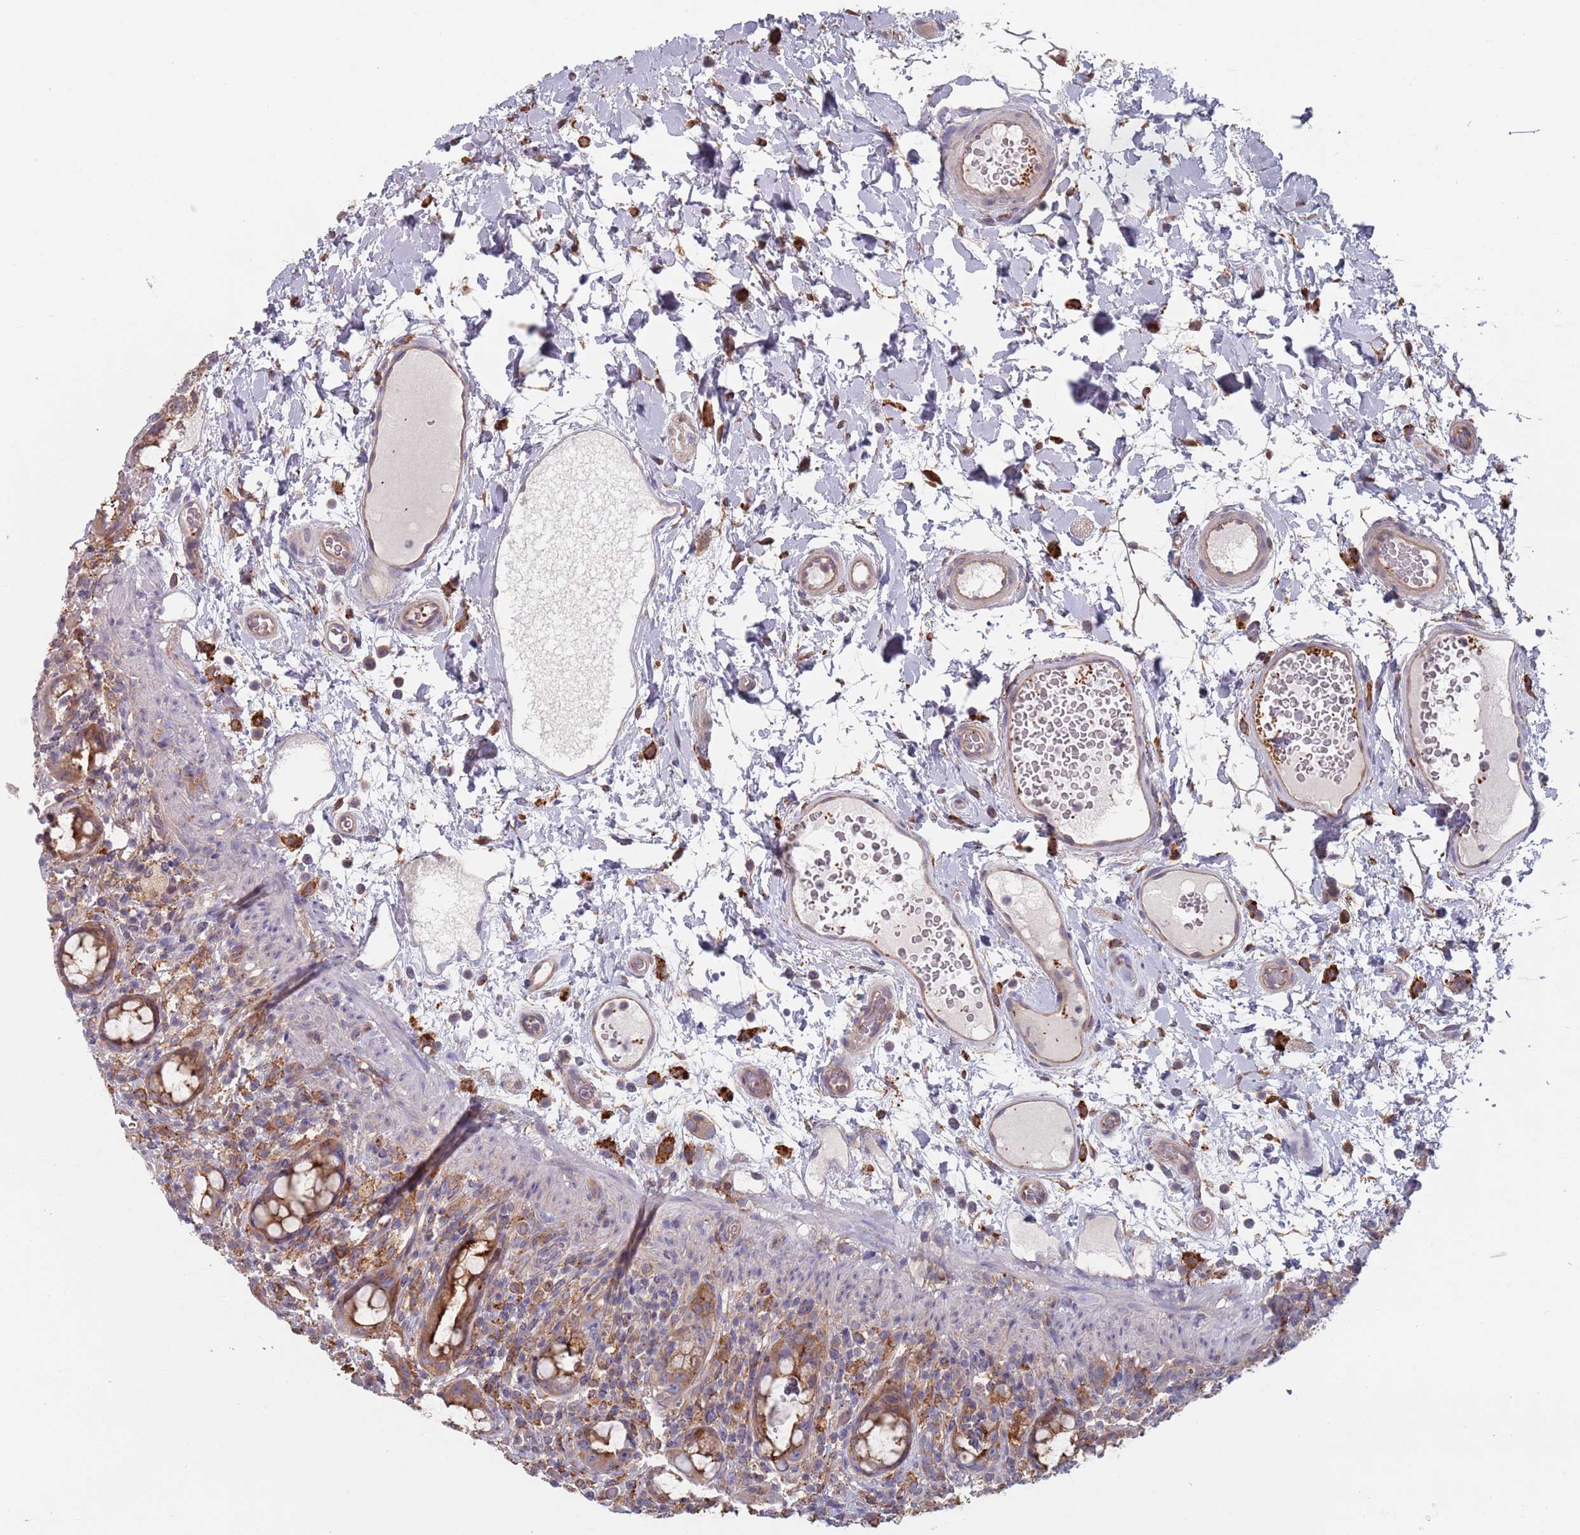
{"staining": {"intensity": "strong", "quantity": ">75%", "location": "cytoplasmic/membranous"}, "tissue": "rectum", "cell_type": "Glandular cells", "image_type": "normal", "snomed": [{"axis": "morphology", "description": "Normal tissue, NOS"}, {"axis": "topography", "description": "Rectum"}], "caption": "This is a photomicrograph of IHC staining of normal rectum, which shows strong positivity in the cytoplasmic/membranous of glandular cells.", "gene": "APPL2", "patient": {"sex": "female", "age": 57}}